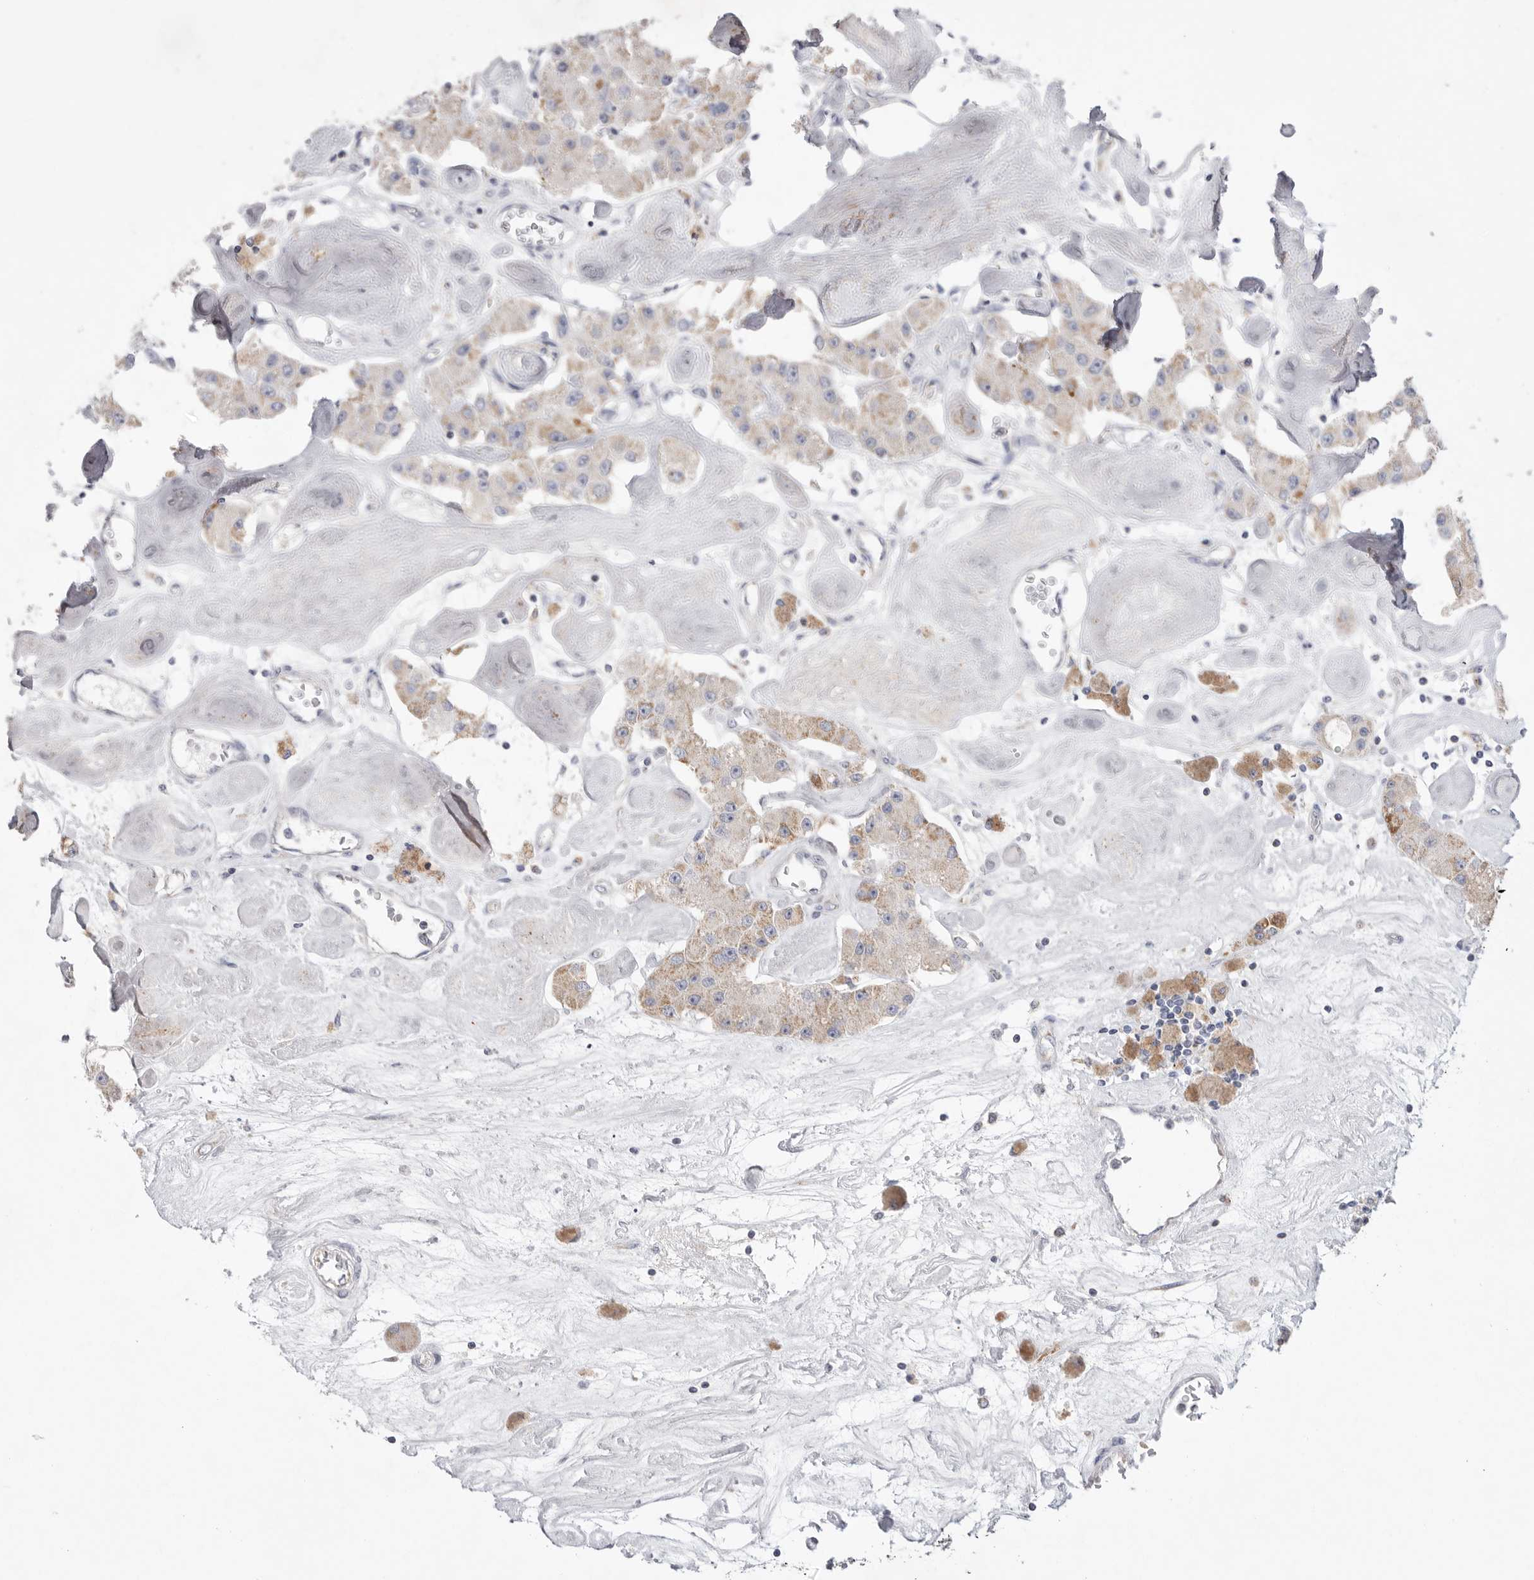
{"staining": {"intensity": "weak", "quantity": "25%-75%", "location": "cytoplasmic/membranous"}, "tissue": "carcinoid", "cell_type": "Tumor cells", "image_type": "cancer", "snomed": [{"axis": "morphology", "description": "Carcinoid, malignant, NOS"}, {"axis": "topography", "description": "Pancreas"}], "caption": "A low amount of weak cytoplasmic/membranous staining is present in about 25%-75% of tumor cells in carcinoid tissue. The protein of interest is shown in brown color, while the nuclei are stained blue.", "gene": "VDAC3", "patient": {"sex": "male", "age": 41}}